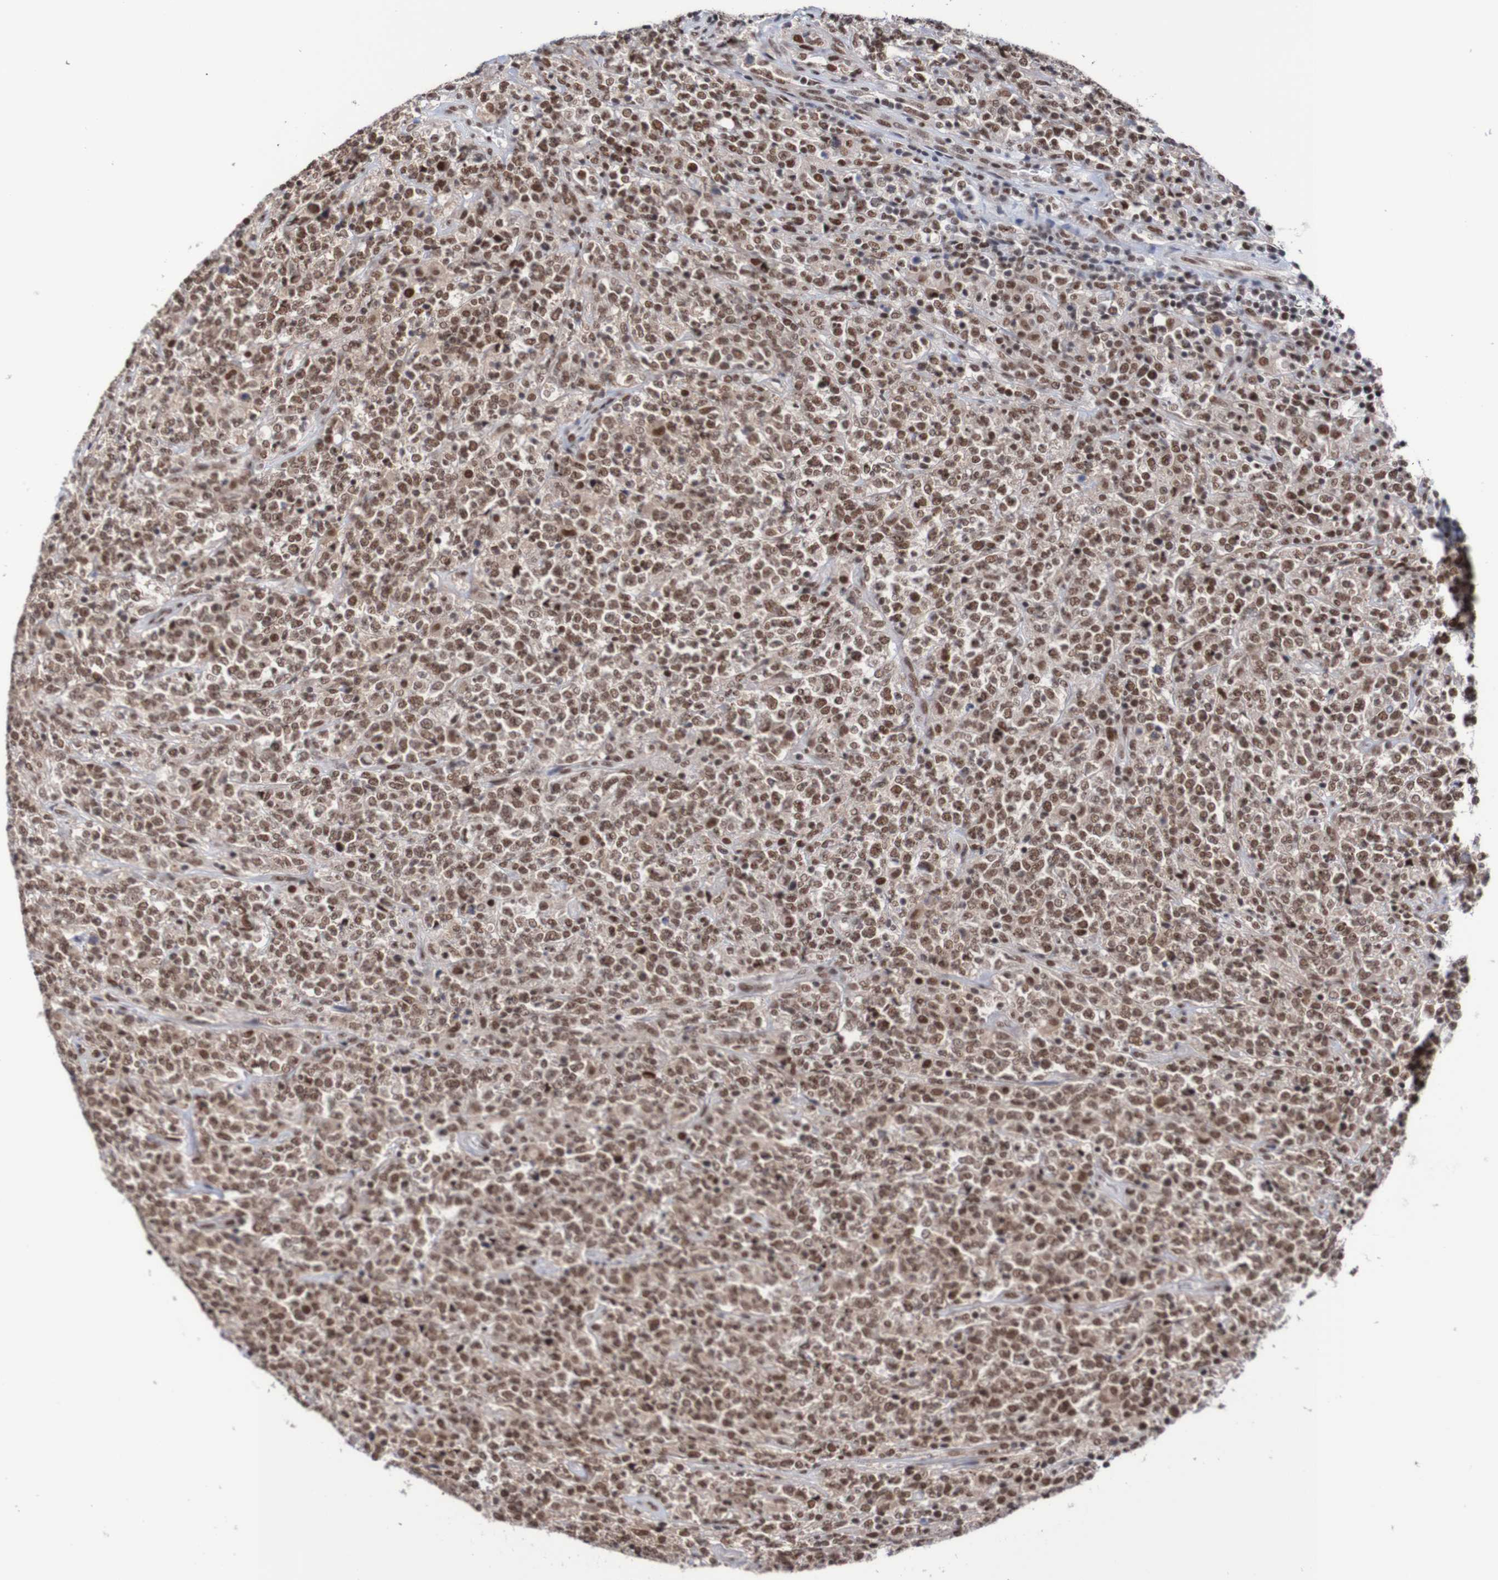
{"staining": {"intensity": "moderate", "quantity": ">75%", "location": "nuclear"}, "tissue": "lymphoma", "cell_type": "Tumor cells", "image_type": "cancer", "snomed": [{"axis": "morphology", "description": "Malignant lymphoma, non-Hodgkin's type, High grade"}, {"axis": "topography", "description": "Soft tissue"}], "caption": "DAB immunohistochemical staining of malignant lymphoma, non-Hodgkin's type (high-grade) demonstrates moderate nuclear protein expression in about >75% of tumor cells.", "gene": "CDC5L", "patient": {"sex": "male", "age": 18}}